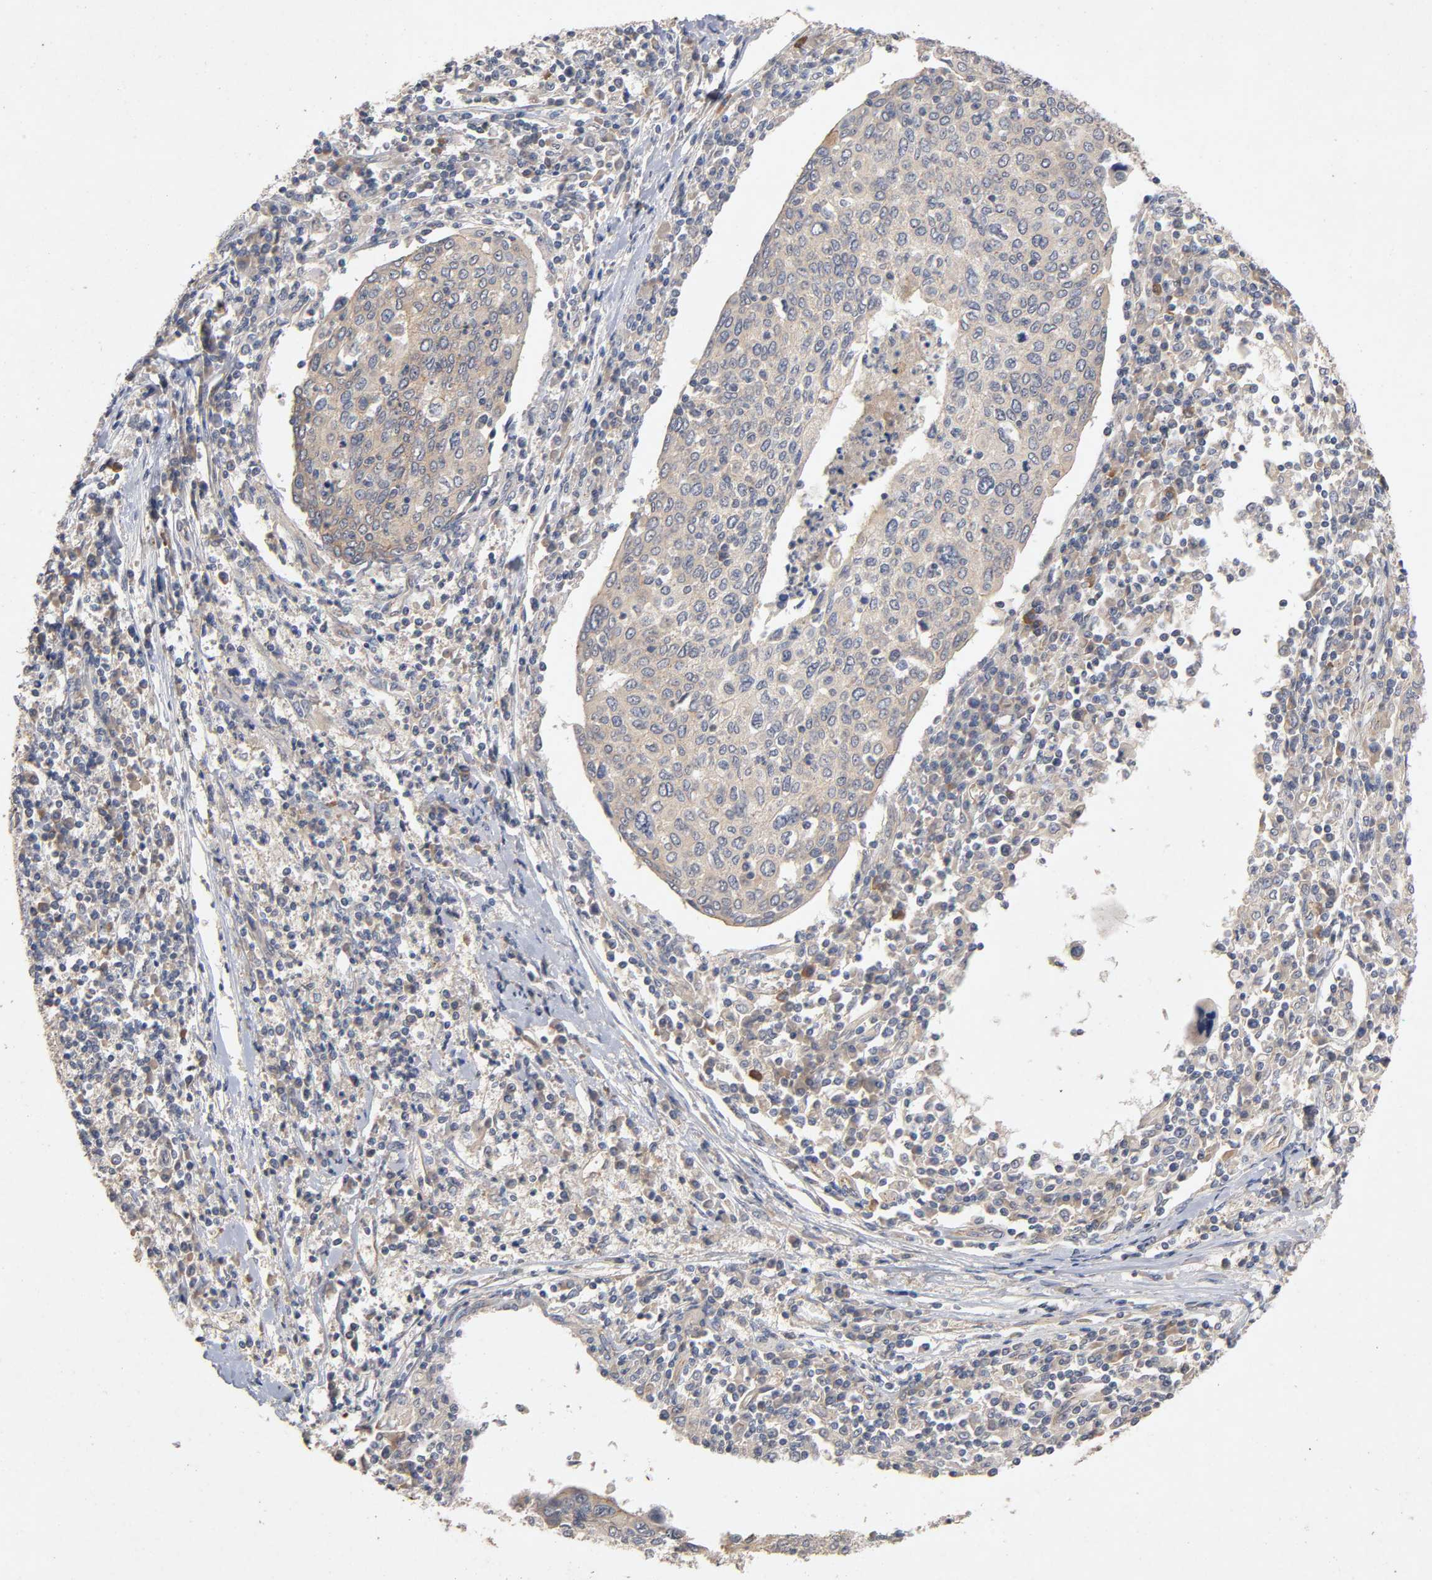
{"staining": {"intensity": "moderate", "quantity": ">75%", "location": "cytoplasmic/membranous"}, "tissue": "cervical cancer", "cell_type": "Tumor cells", "image_type": "cancer", "snomed": [{"axis": "morphology", "description": "Squamous cell carcinoma, NOS"}, {"axis": "topography", "description": "Cervix"}], "caption": "Tumor cells show moderate cytoplasmic/membranous staining in approximately >75% of cells in cervical cancer.", "gene": "PDZD11", "patient": {"sex": "female", "age": 40}}